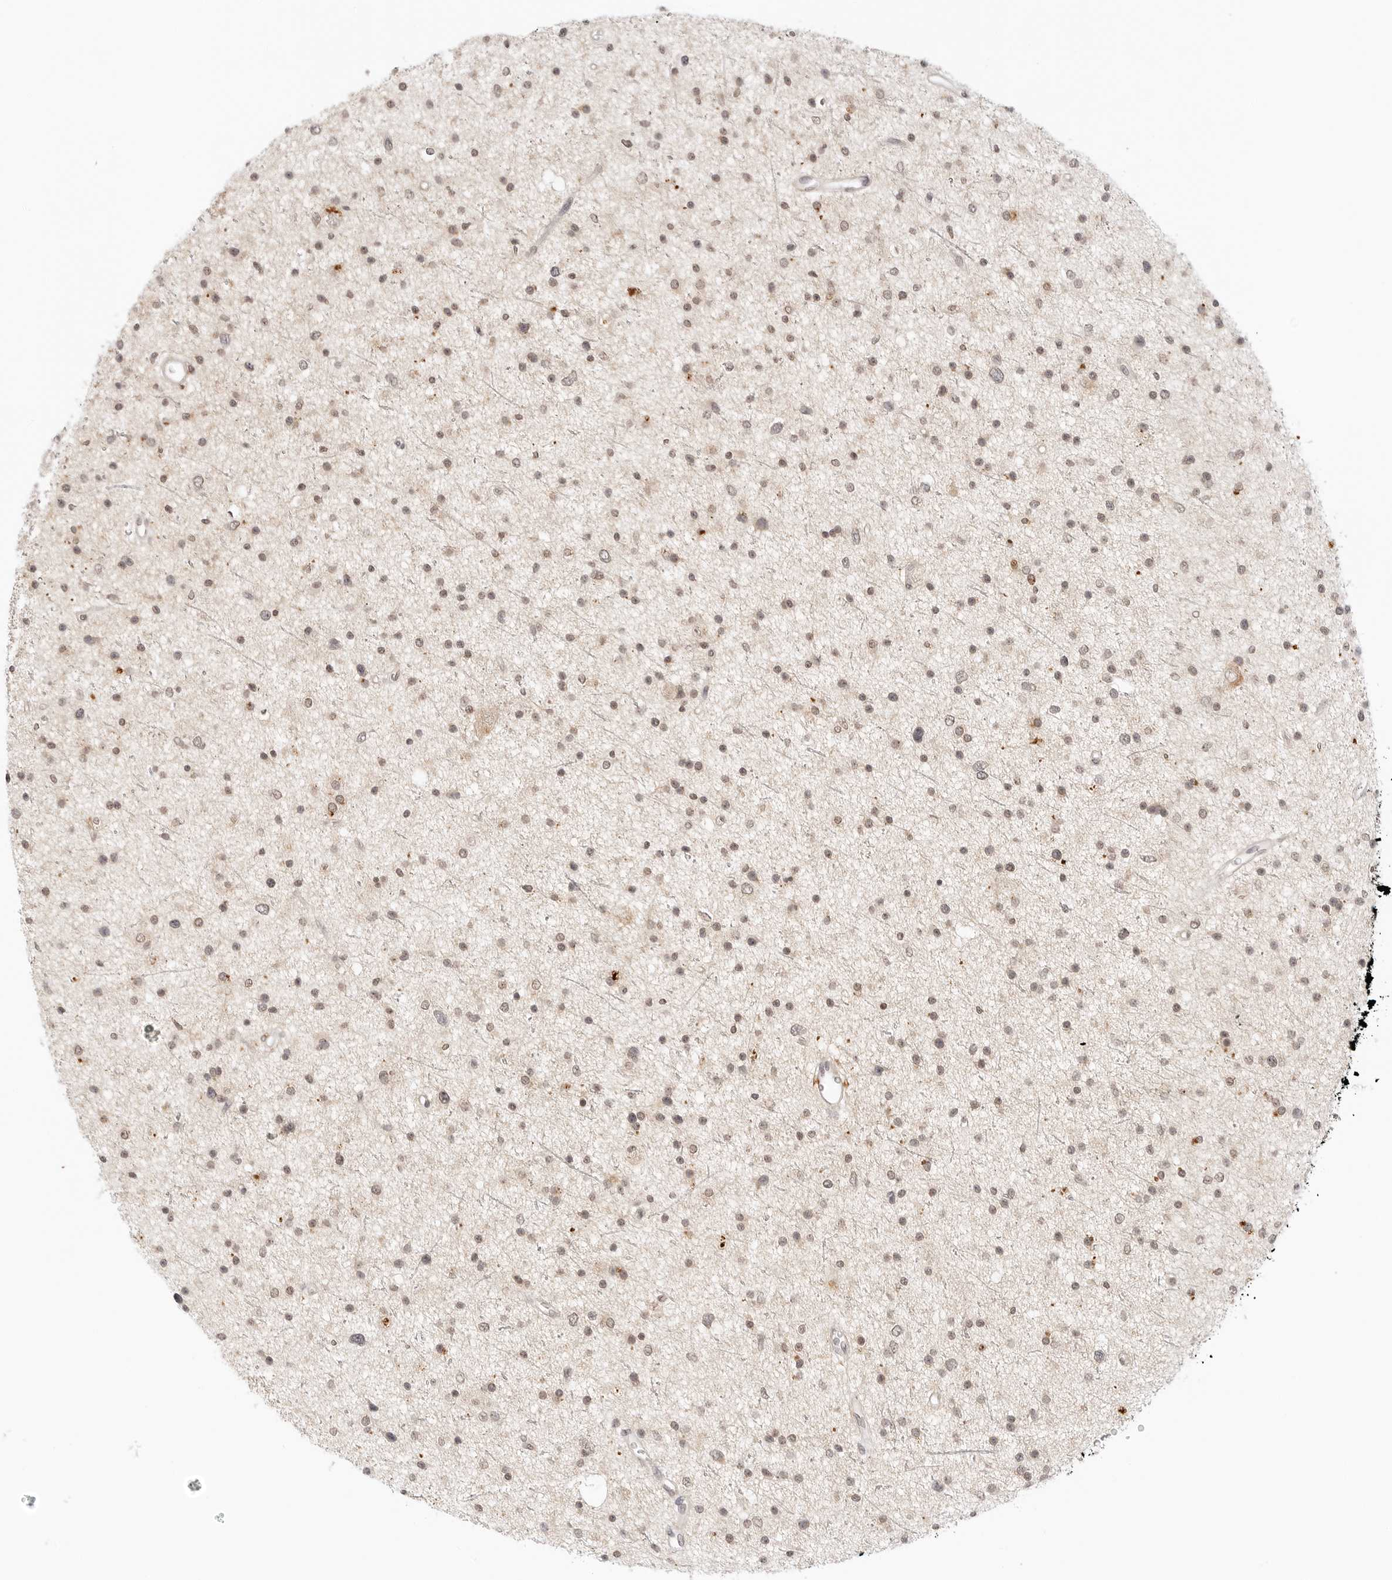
{"staining": {"intensity": "weak", "quantity": "25%-75%", "location": "nuclear"}, "tissue": "glioma", "cell_type": "Tumor cells", "image_type": "cancer", "snomed": [{"axis": "morphology", "description": "Glioma, malignant, Low grade"}, {"axis": "topography", "description": "Brain"}], "caption": "An IHC photomicrograph of neoplastic tissue is shown. Protein staining in brown highlights weak nuclear positivity in malignant glioma (low-grade) within tumor cells. (Brightfield microscopy of DAB IHC at high magnification).", "gene": "EPHA1", "patient": {"sex": "female", "age": 37}}